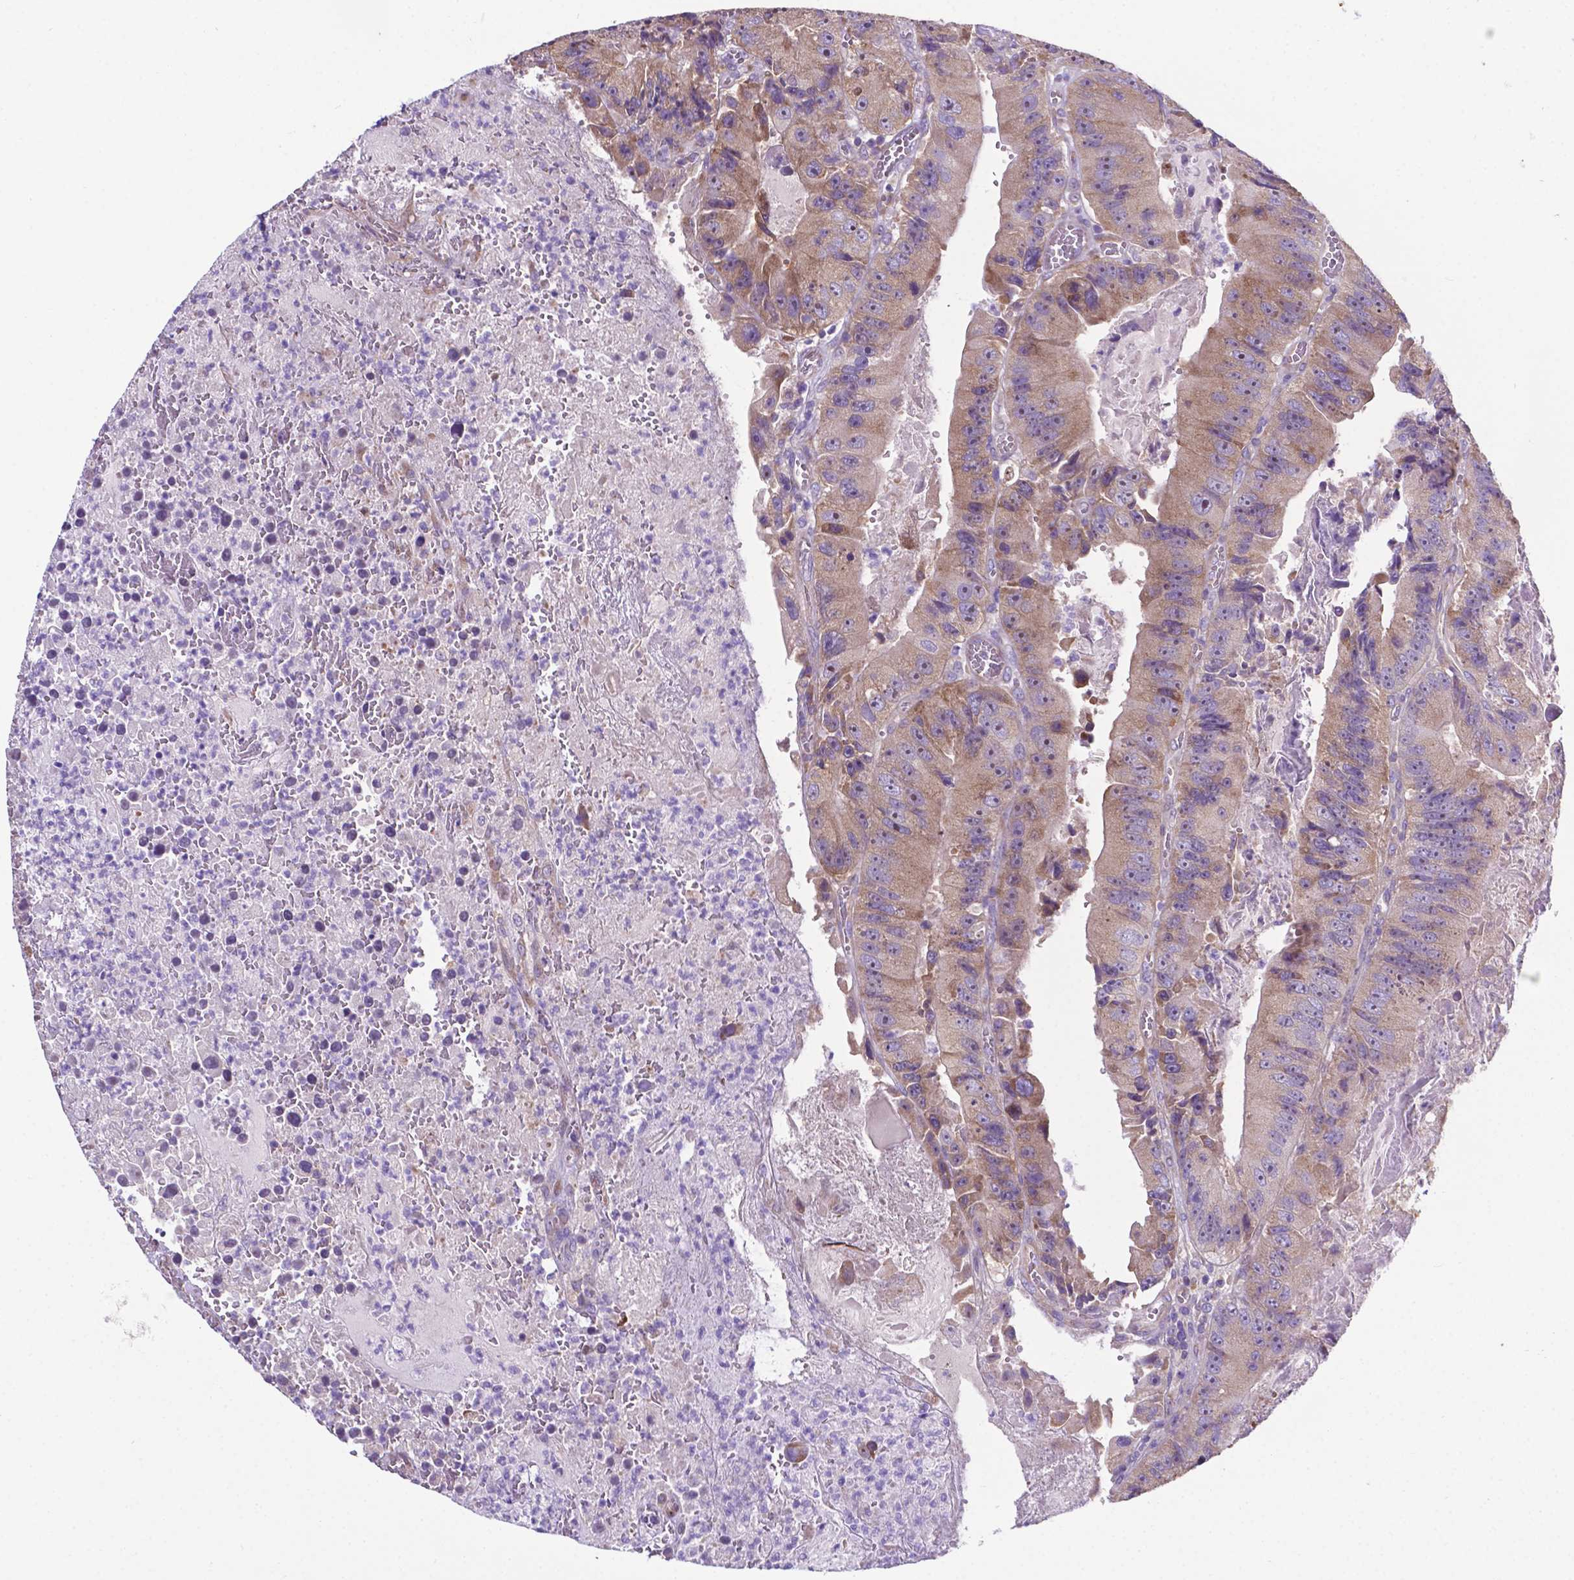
{"staining": {"intensity": "moderate", "quantity": ">75%", "location": "cytoplasmic/membranous"}, "tissue": "colorectal cancer", "cell_type": "Tumor cells", "image_type": "cancer", "snomed": [{"axis": "morphology", "description": "Adenocarcinoma, NOS"}, {"axis": "topography", "description": "Colon"}], "caption": "Immunohistochemical staining of human colorectal adenocarcinoma exhibits medium levels of moderate cytoplasmic/membranous staining in about >75% of tumor cells.", "gene": "RPL6", "patient": {"sex": "female", "age": 86}}